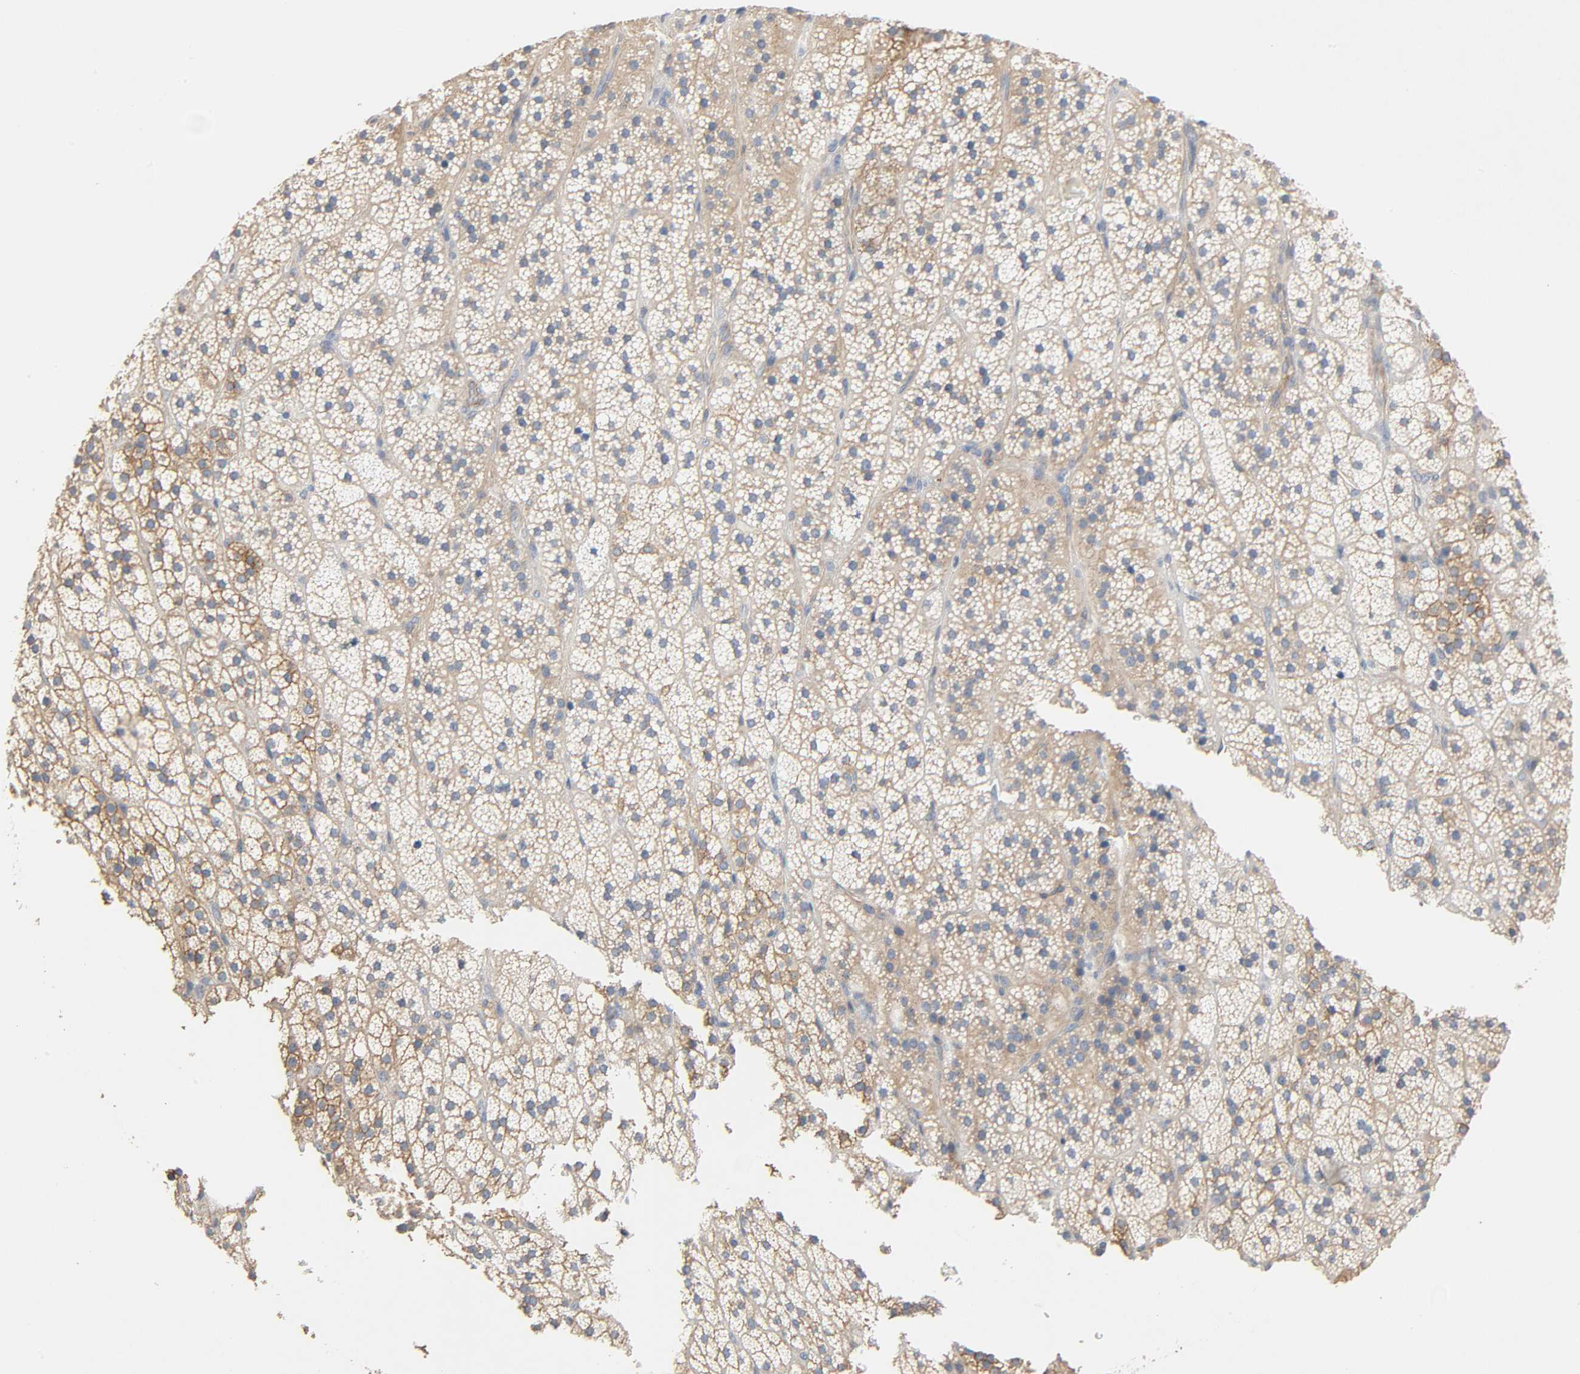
{"staining": {"intensity": "strong", "quantity": ">75%", "location": "cytoplasmic/membranous"}, "tissue": "adrenal gland", "cell_type": "Glandular cells", "image_type": "normal", "snomed": [{"axis": "morphology", "description": "Normal tissue, NOS"}, {"axis": "topography", "description": "Adrenal gland"}], "caption": "IHC staining of normal adrenal gland, which demonstrates high levels of strong cytoplasmic/membranous positivity in about >75% of glandular cells indicating strong cytoplasmic/membranous protein positivity. The staining was performed using DAB (3,3'-diaminobenzidine) (brown) for protein detection and nuclei were counterstained in hematoxylin (blue).", "gene": "ARPC1A", "patient": {"sex": "male", "age": 35}}